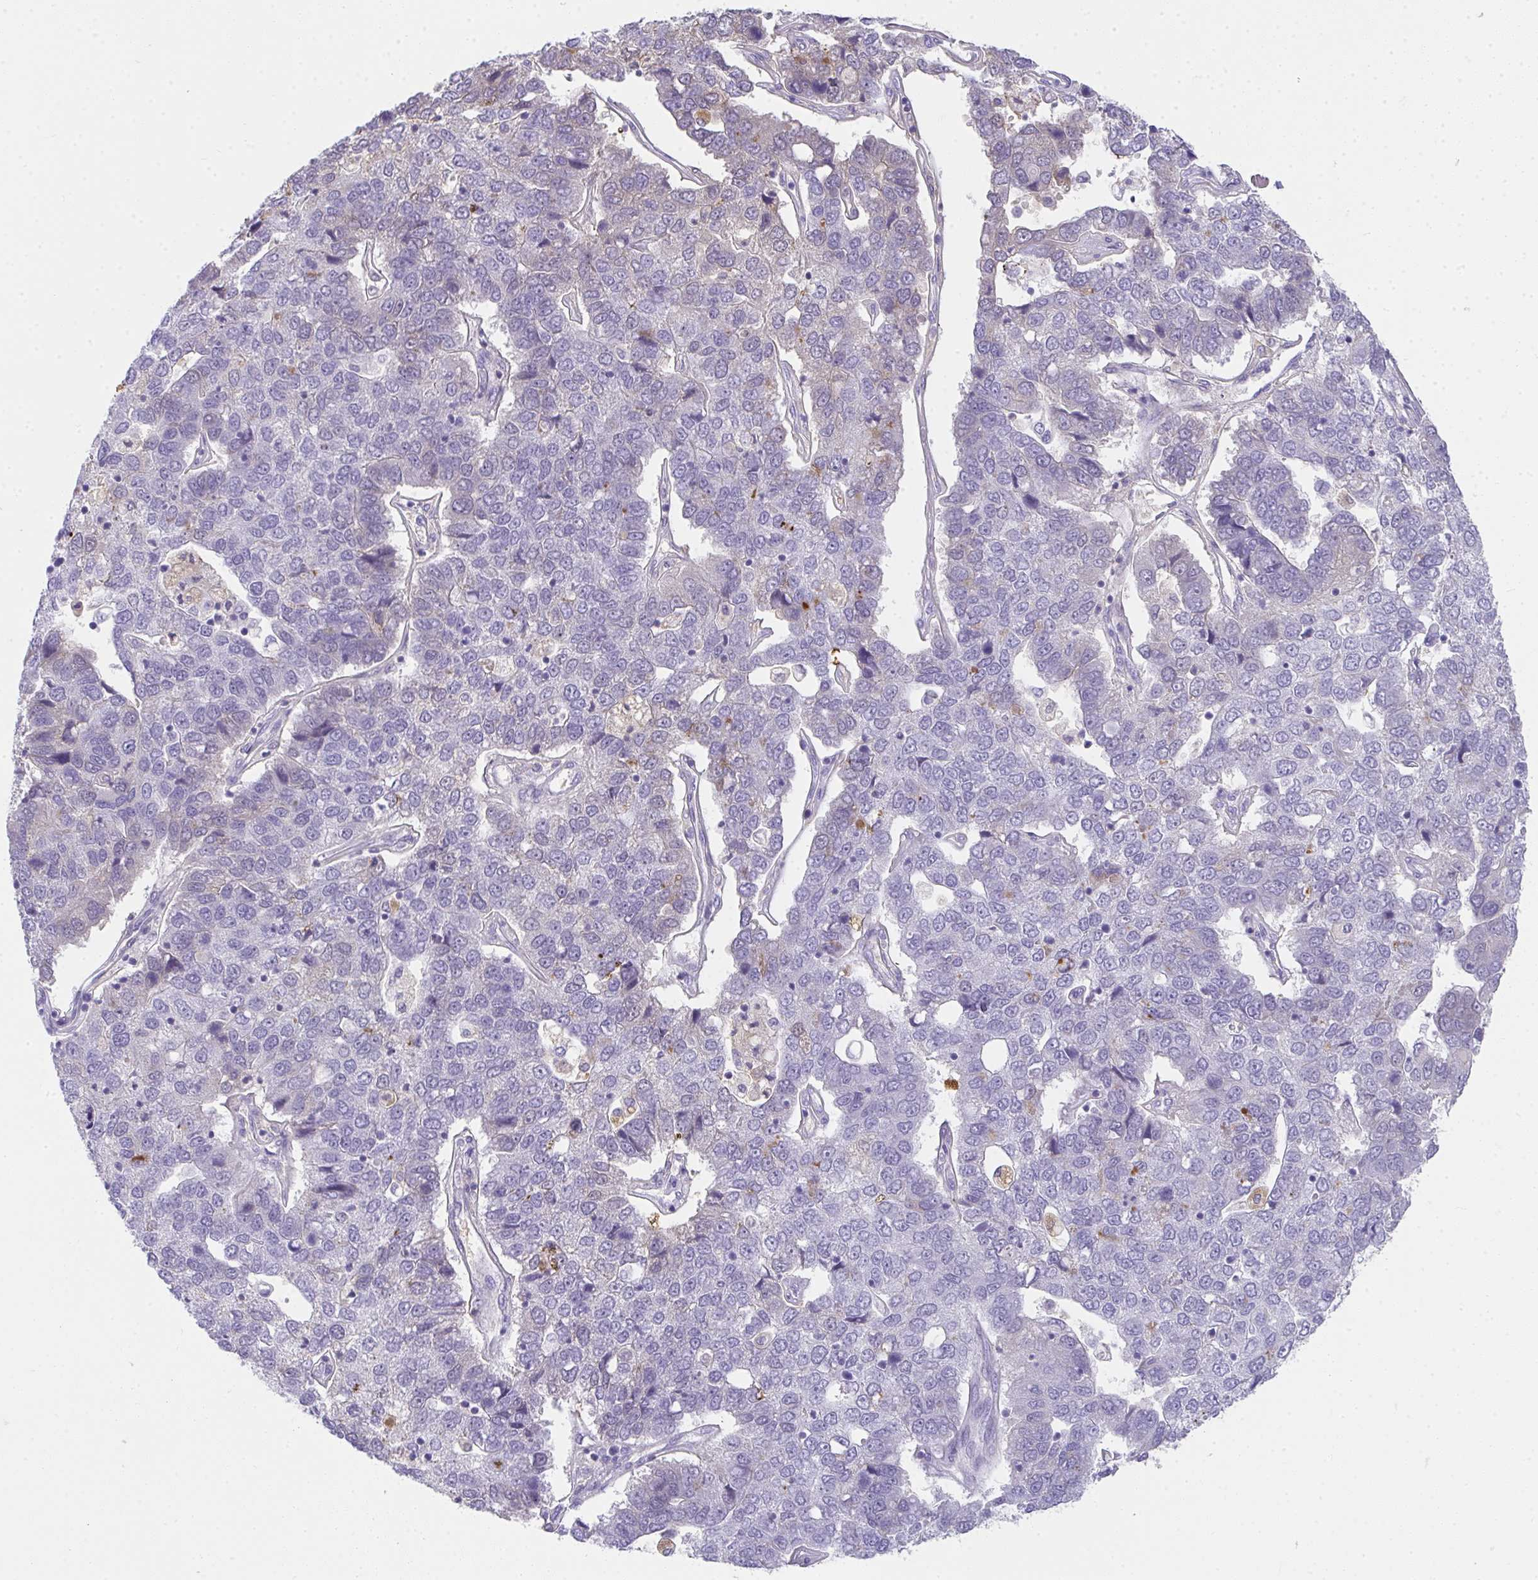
{"staining": {"intensity": "weak", "quantity": "<25%", "location": "cytoplasmic/membranous"}, "tissue": "pancreatic cancer", "cell_type": "Tumor cells", "image_type": "cancer", "snomed": [{"axis": "morphology", "description": "Adenocarcinoma, NOS"}, {"axis": "topography", "description": "Pancreas"}], "caption": "Tumor cells are negative for brown protein staining in pancreatic cancer.", "gene": "ZSWIM3", "patient": {"sex": "female", "age": 61}}